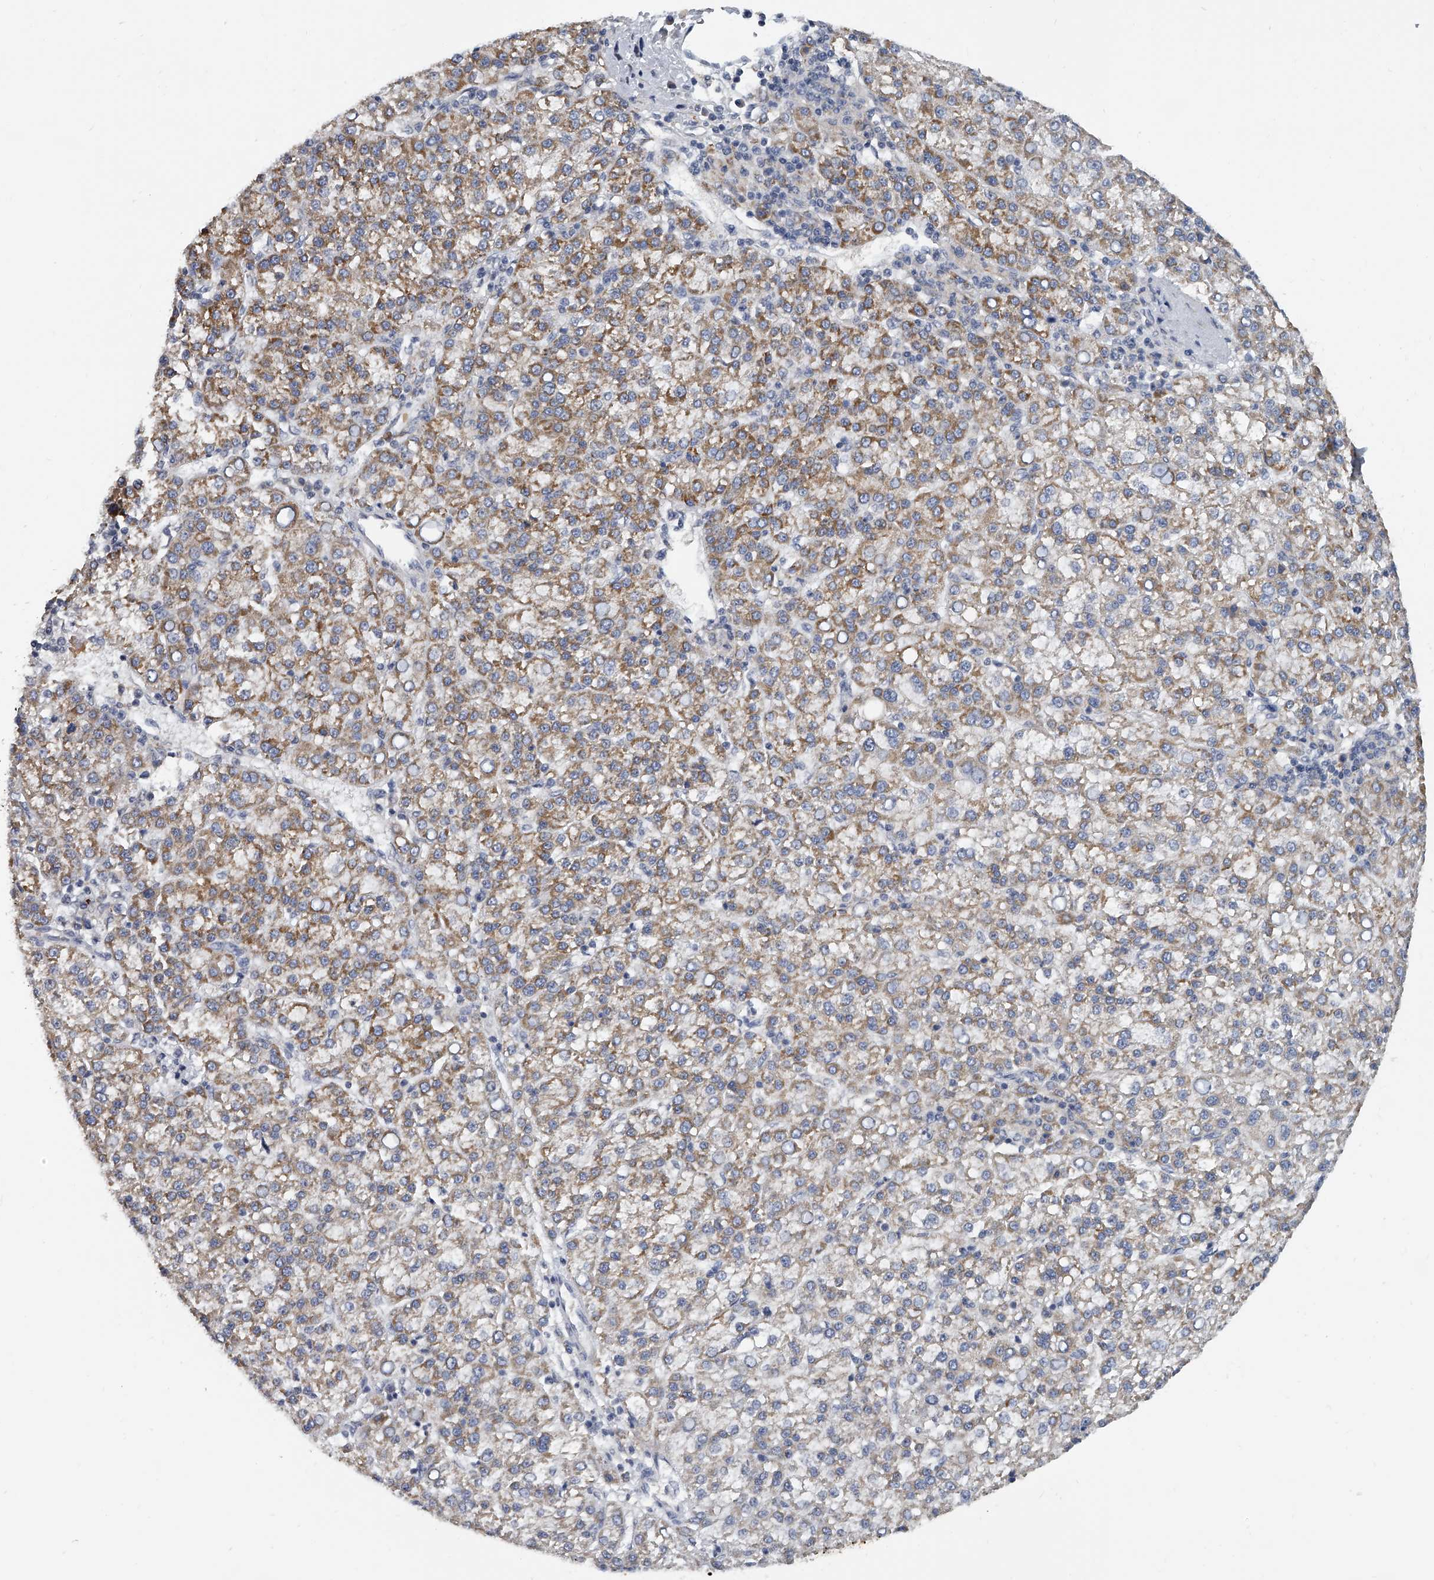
{"staining": {"intensity": "moderate", "quantity": ">75%", "location": "cytoplasmic/membranous"}, "tissue": "liver cancer", "cell_type": "Tumor cells", "image_type": "cancer", "snomed": [{"axis": "morphology", "description": "Carcinoma, Hepatocellular, NOS"}, {"axis": "topography", "description": "Liver"}], "caption": "Protein expression analysis of human liver cancer (hepatocellular carcinoma) reveals moderate cytoplasmic/membranous expression in about >75% of tumor cells. Ihc stains the protein in brown and the nuclei are stained blue.", "gene": "KLHL7", "patient": {"sex": "female", "age": 58}}